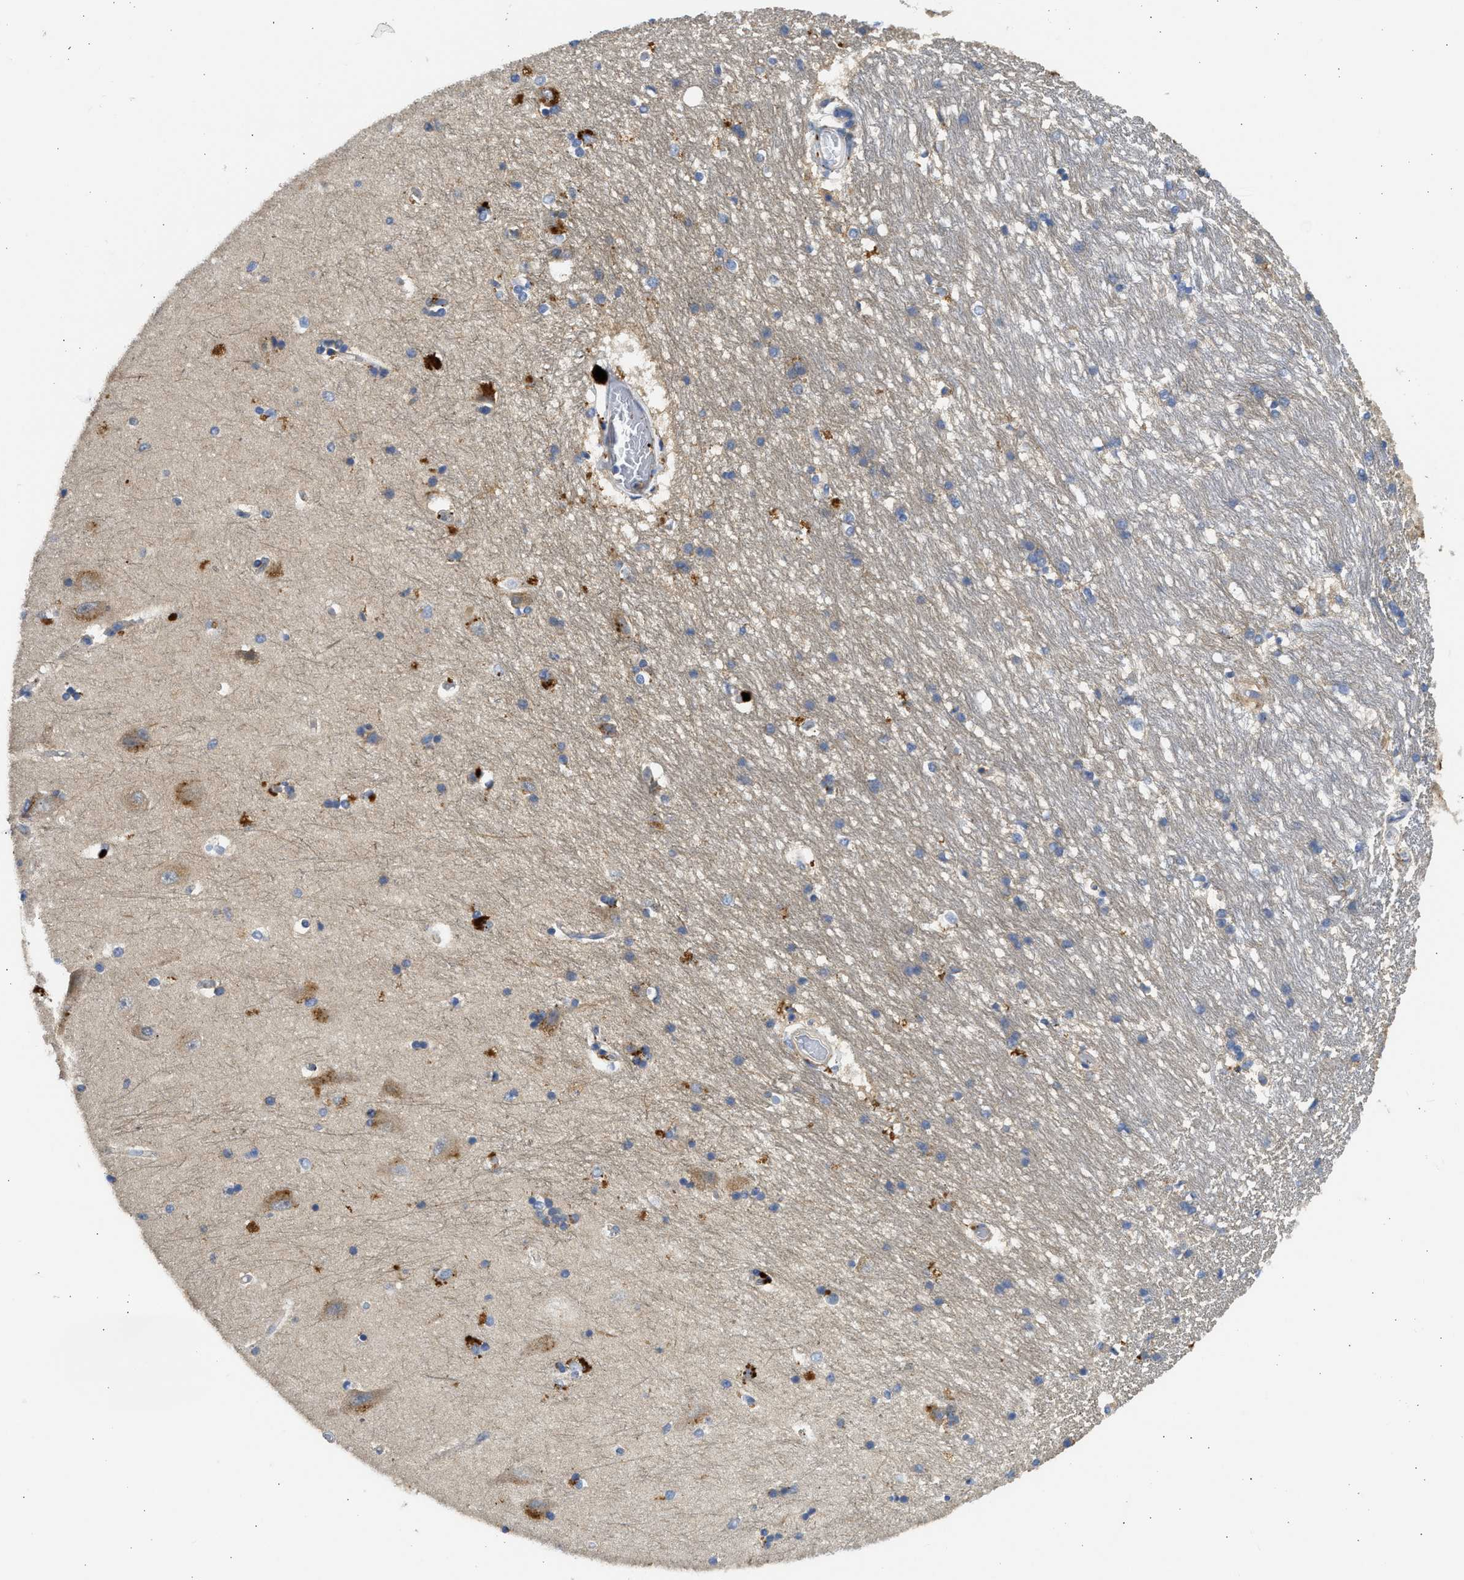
{"staining": {"intensity": "moderate", "quantity": "<25%", "location": "cytoplasmic/membranous"}, "tissue": "hippocampus", "cell_type": "Glial cells", "image_type": "normal", "snomed": [{"axis": "morphology", "description": "Normal tissue, NOS"}, {"axis": "topography", "description": "Hippocampus"}], "caption": "A low amount of moderate cytoplasmic/membranous expression is identified in about <25% of glial cells in unremarkable hippocampus. The protein is stained brown, and the nuclei are stained in blue (DAB (3,3'-diaminobenzidine) IHC with brightfield microscopy, high magnification).", "gene": "CSRNP2", "patient": {"sex": "male", "age": 45}}